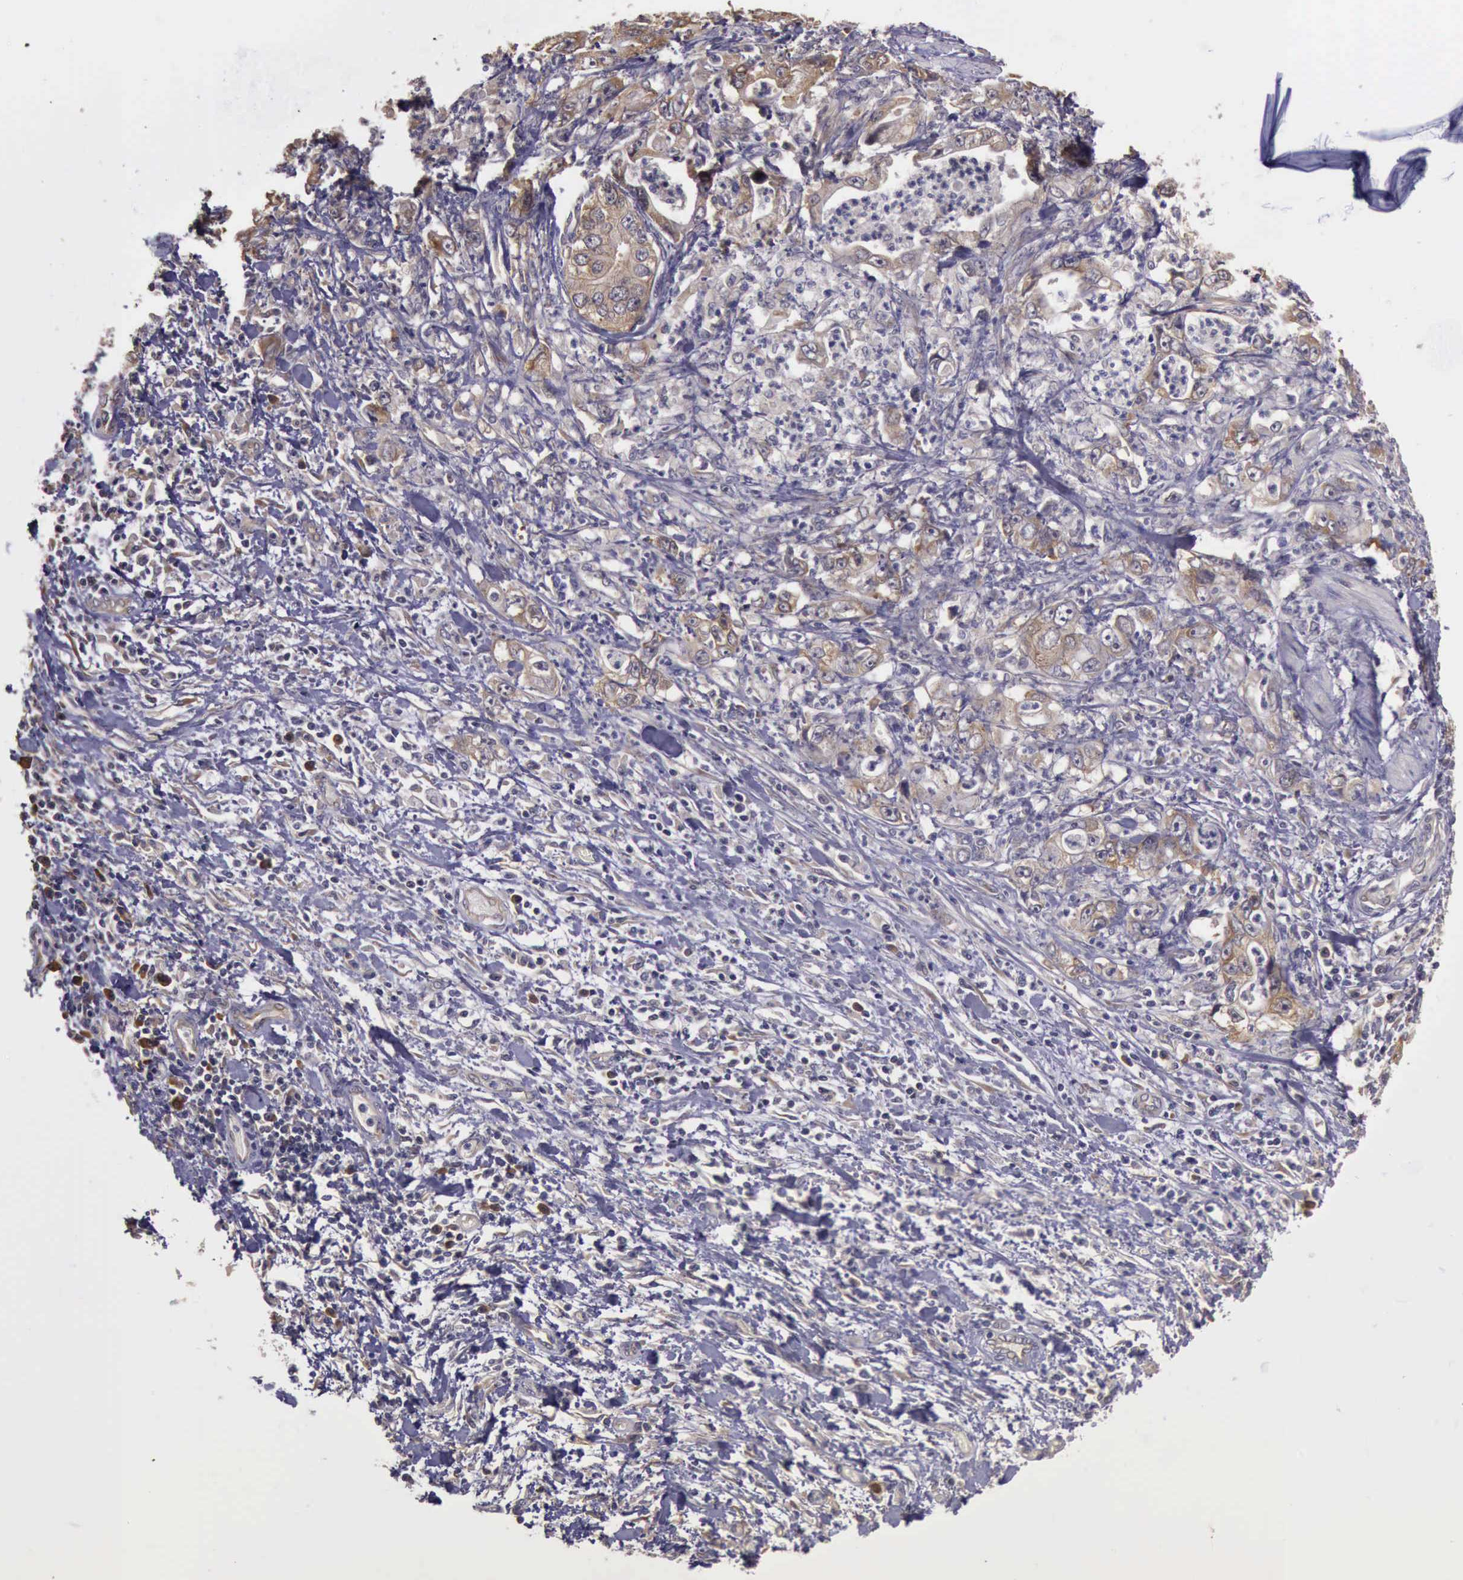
{"staining": {"intensity": "weak", "quantity": ">75%", "location": "cytoplasmic/membranous"}, "tissue": "stomach cancer", "cell_type": "Tumor cells", "image_type": "cancer", "snomed": [{"axis": "morphology", "description": "Adenocarcinoma, NOS"}, {"axis": "topography", "description": "Pancreas"}, {"axis": "topography", "description": "Stomach, upper"}], "caption": "A brown stain highlights weak cytoplasmic/membranous expression of a protein in human adenocarcinoma (stomach) tumor cells.", "gene": "EIF5", "patient": {"sex": "male", "age": 77}}